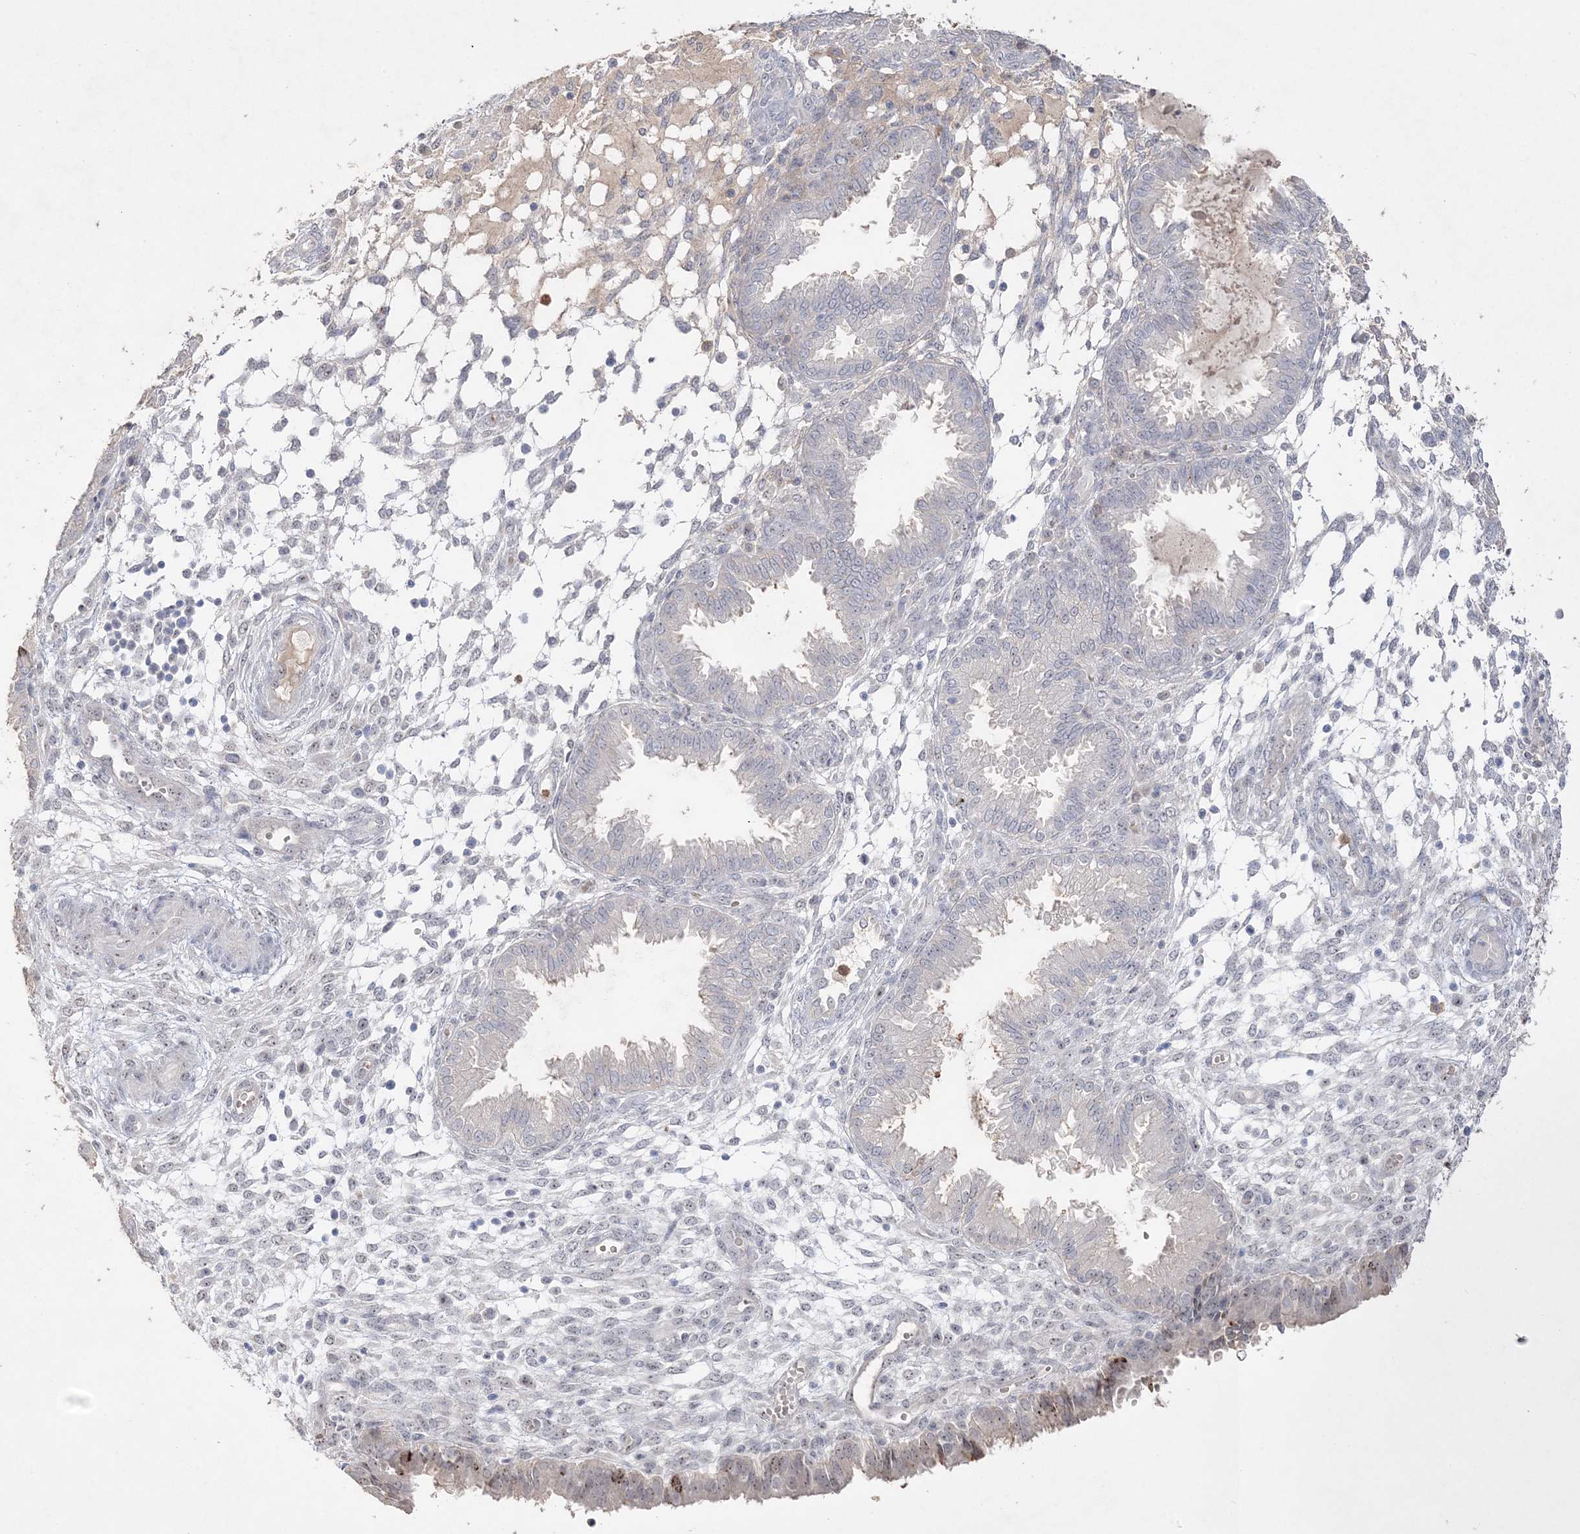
{"staining": {"intensity": "negative", "quantity": "none", "location": "none"}, "tissue": "endometrium", "cell_type": "Cells in endometrial stroma", "image_type": "normal", "snomed": [{"axis": "morphology", "description": "Normal tissue, NOS"}, {"axis": "topography", "description": "Endometrium"}], "caption": "The photomicrograph reveals no staining of cells in endometrial stroma in benign endometrium. (DAB immunohistochemistry (IHC) visualized using brightfield microscopy, high magnification).", "gene": "NOP16", "patient": {"sex": "female", "age": 33}}